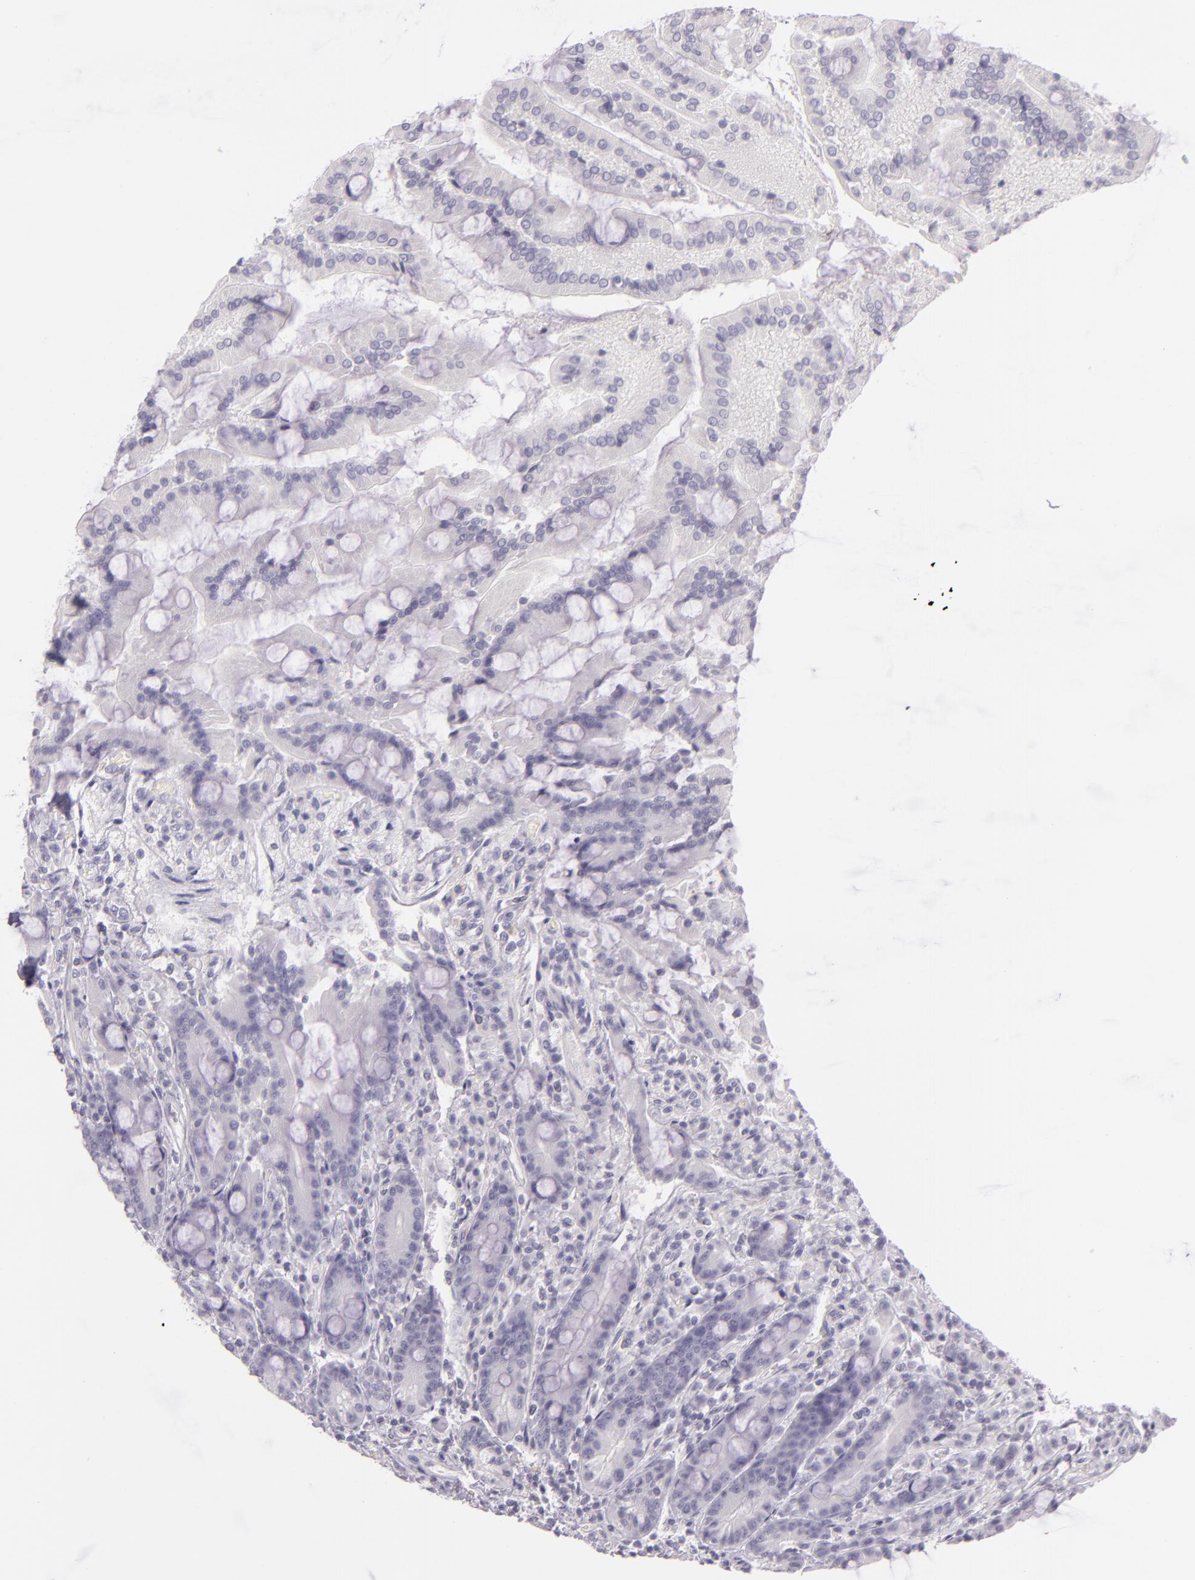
{"staining": {"intensity": "negative", "quantity": "none", "location": "none"}, "tissue": "duodenum", "cell_type": "Glandular cells", "image_type": "normal", "snomed": [{"axis": "morphology", "description": "Normal tissue, NOS"}, {"axis": "topography", "description": "Duodenum"}], "caption": "Immunohistochemical staining of normal duodenum shows no significant staining in glandular cells.", "gene": "CBS", "patient": {"sex": "female", "age": 64}}